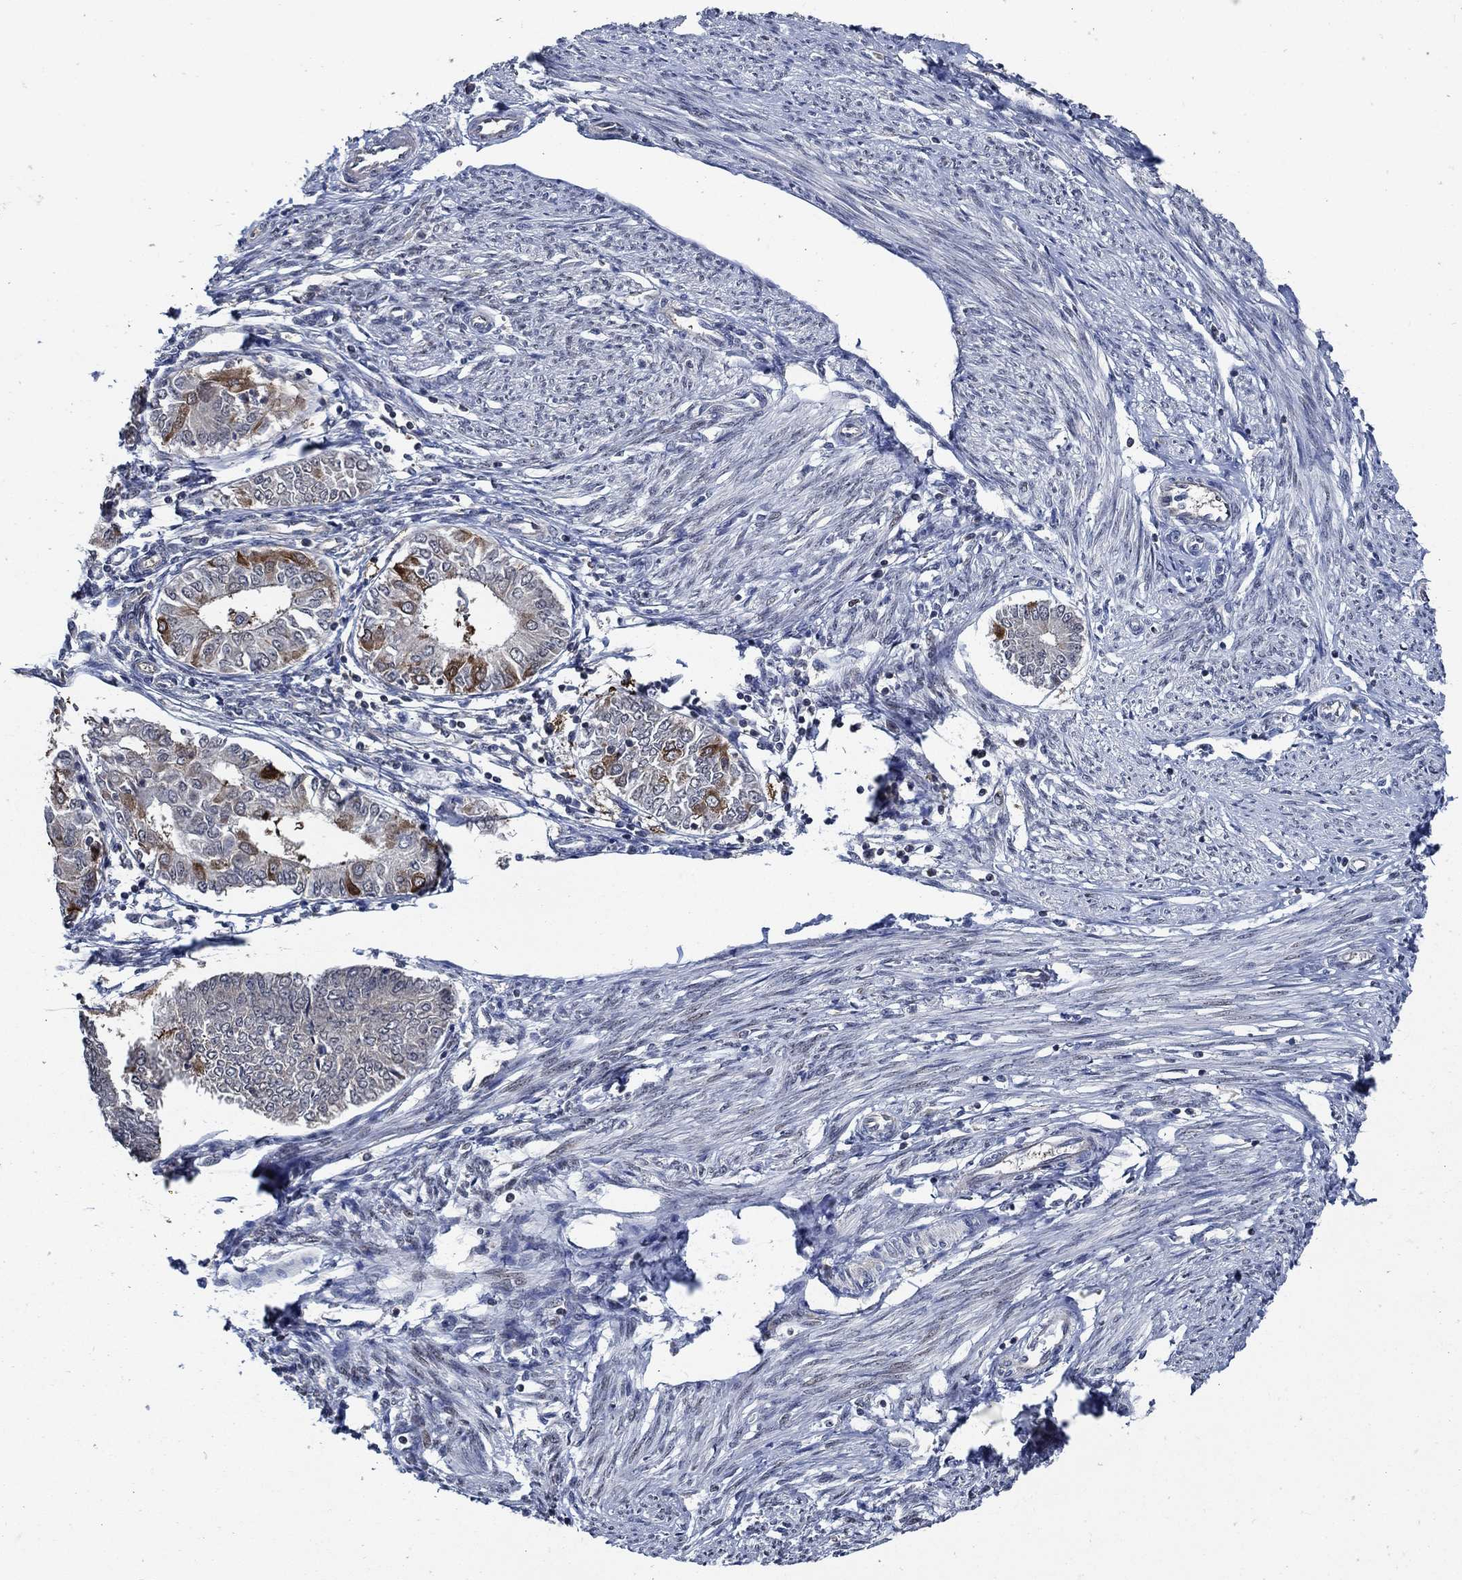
{"staining": {"intensity": "strong", "quantity": "25%-75%", "location": "cytoplasmic/membranous"}, "tissue": "endometrial cancer", "cell_type": "Tumor cells", "image_type": "cancer", "snomed": [{"axis": "morphology", "description": "Adenocarcinoma, NOS"}, {"axis": "topography", "description": "Endometrium"}], "caption": "Endometrial adenocarcinoma stained for a protein (brown) displays strong cytoplasmic/membranous positive expression in approximately 25%-75% of tumor cells.", "gene": "DACT1", "patient": {"sex": "female", "age": 68}}